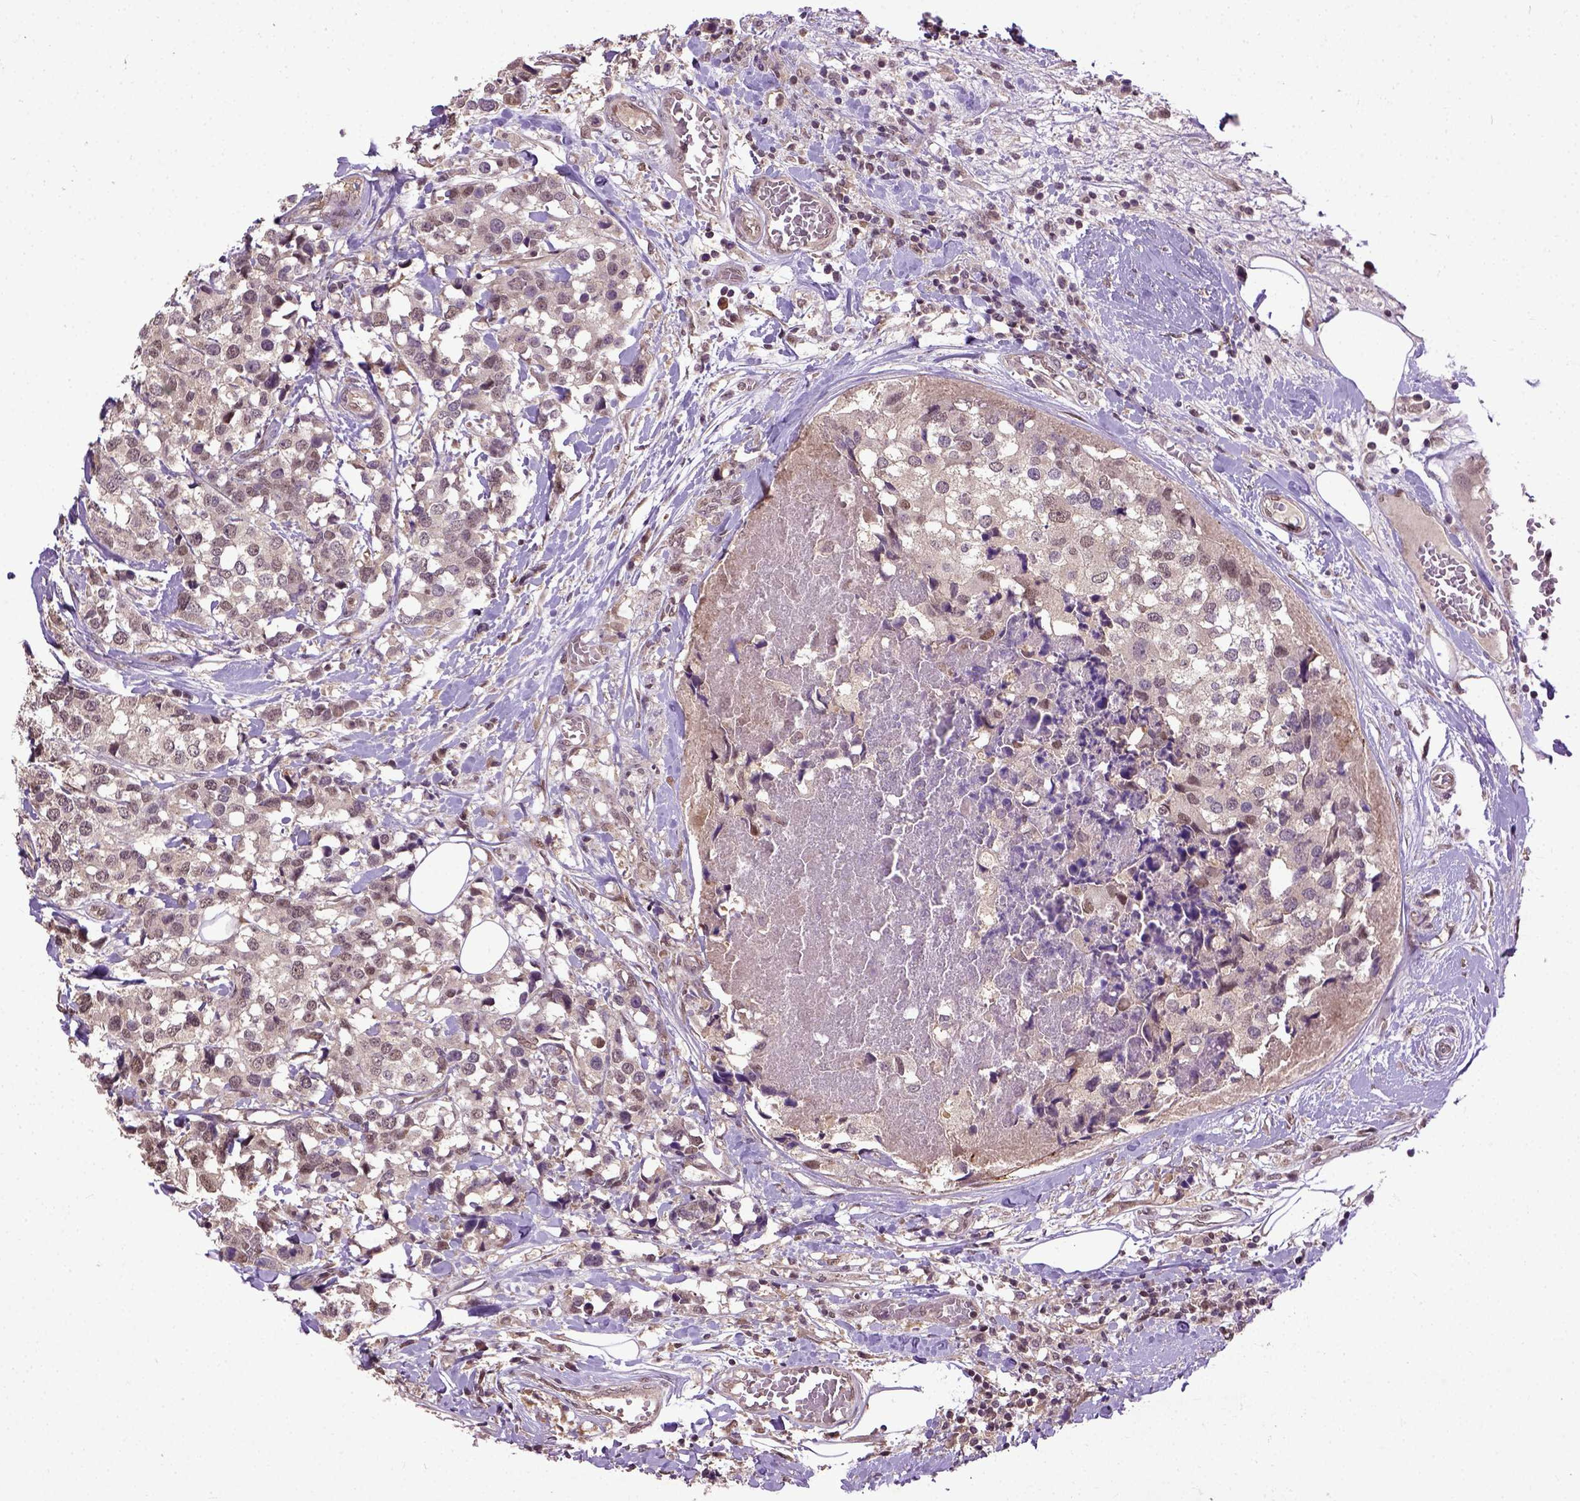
{"staining": {"intensity": "weak", "quantity": "25%-75%", "location": "nuclear"}, "tissue": "breast cancer", "cell_type": "Tumor cells", "image_type": "cancer", "snomed": [{"axis": "morphology", "description": "Lobular carcinoma"}, {"axis": "topography", "description": "Breast"}], "caption": "Immunohistochemistry (IHC) photomicrograph of neoplastic tissue: human lobular carcinoma (breast) stained using immunohistochemistry (IHC) reveals low levels of weak protein expression localized specifically in the nuclear of tumor cells, appearing as a nuclear brown color.", "gene": "UBA3", "patient": {"sex": "female", "age": 59}}